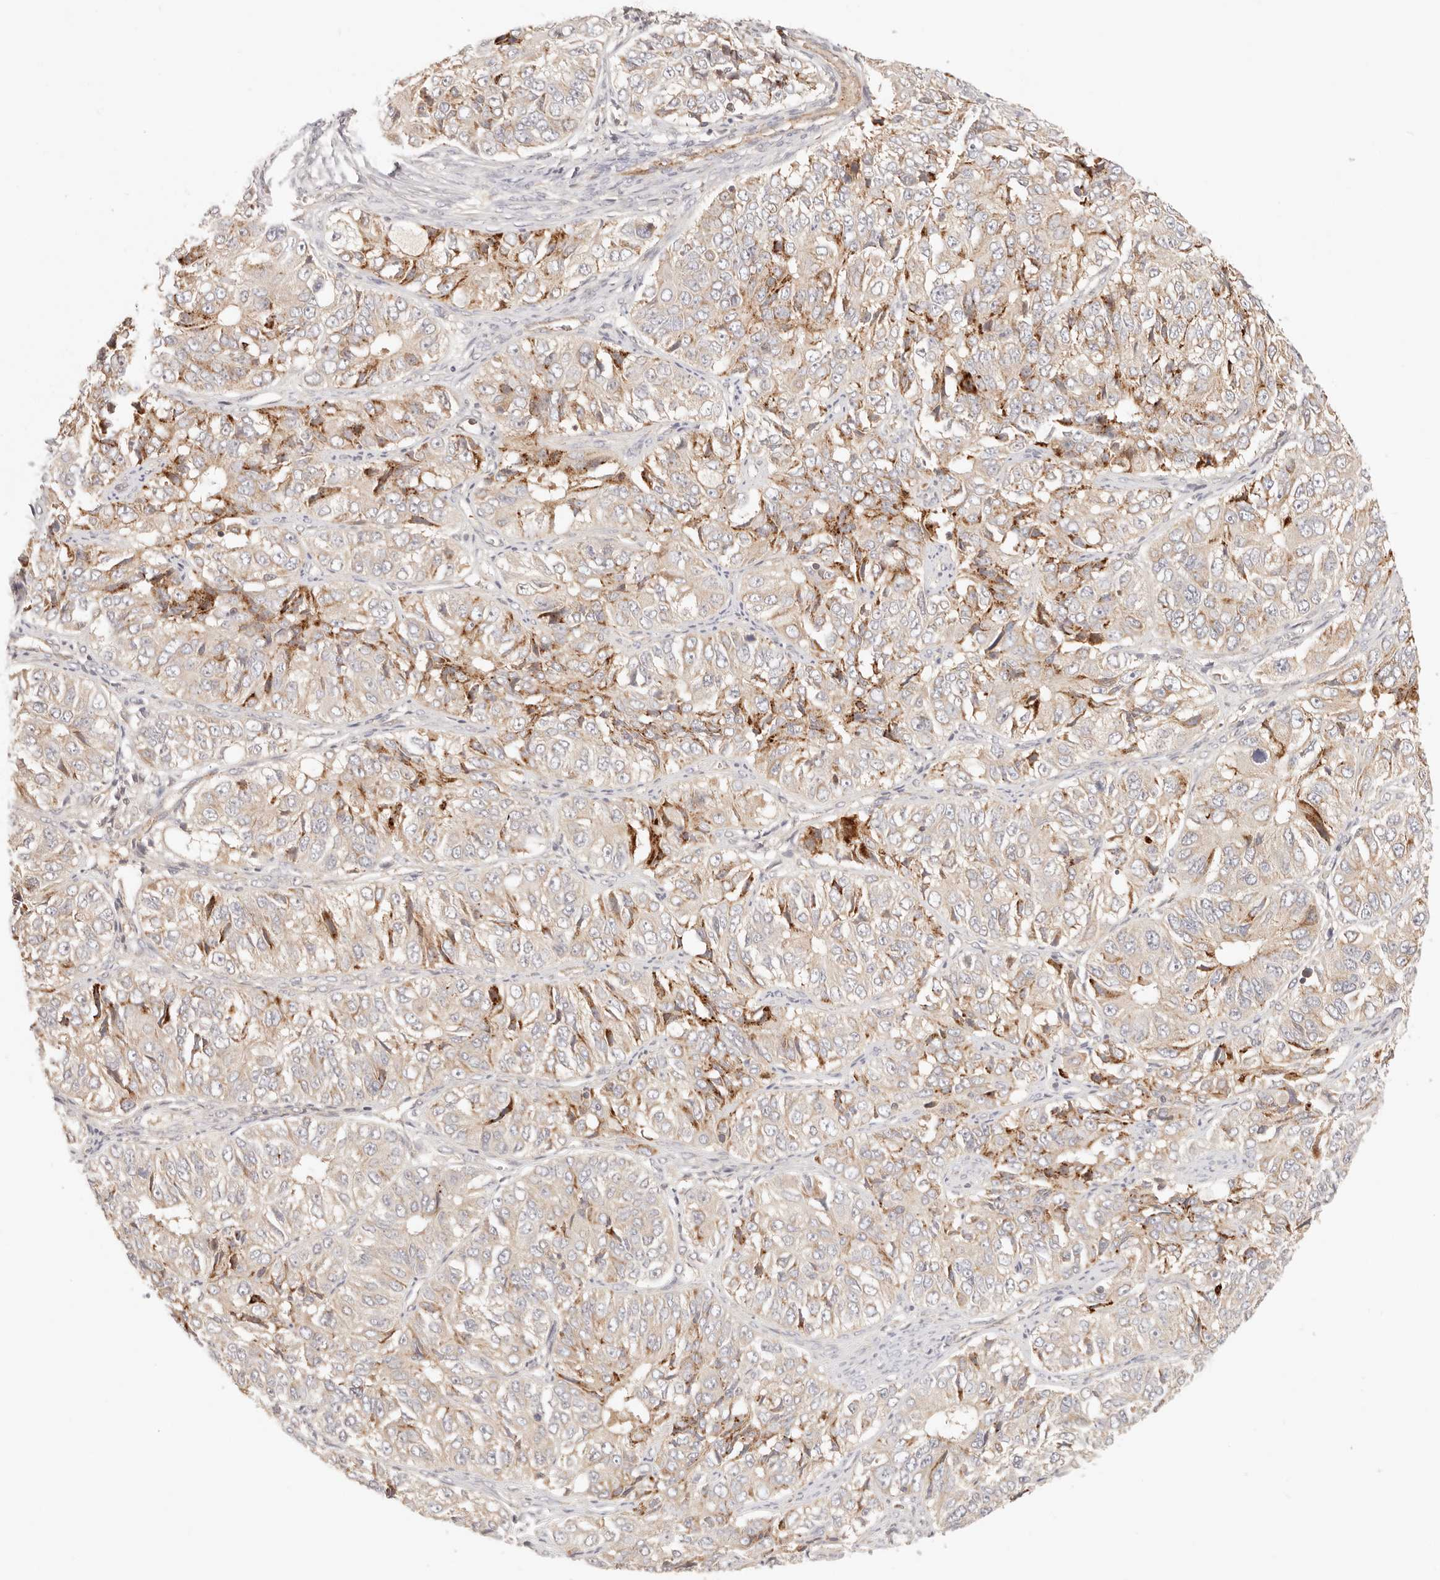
{"staining": {"intensity": "weak", "quantity": "25%-75%", "location": "cytoplasmic/membranous"}, "tissue": "ovarian cancer", "cell_type": "Tumor cells", "image_type": "cancer", "snomed": [{"axis": "morphology", "description": "Carcinoma, endometroid"}, {"axis": "topography", "description": "Ovary"}], "caption": "Weak cytoplasmic/membranous positivity is appreciated in about 25%-75% of tumor cells in ovarian cancer (endometroid carcinoma).", "gene": "IL1R2", "patient": {"sex": "female", "age": 51}}